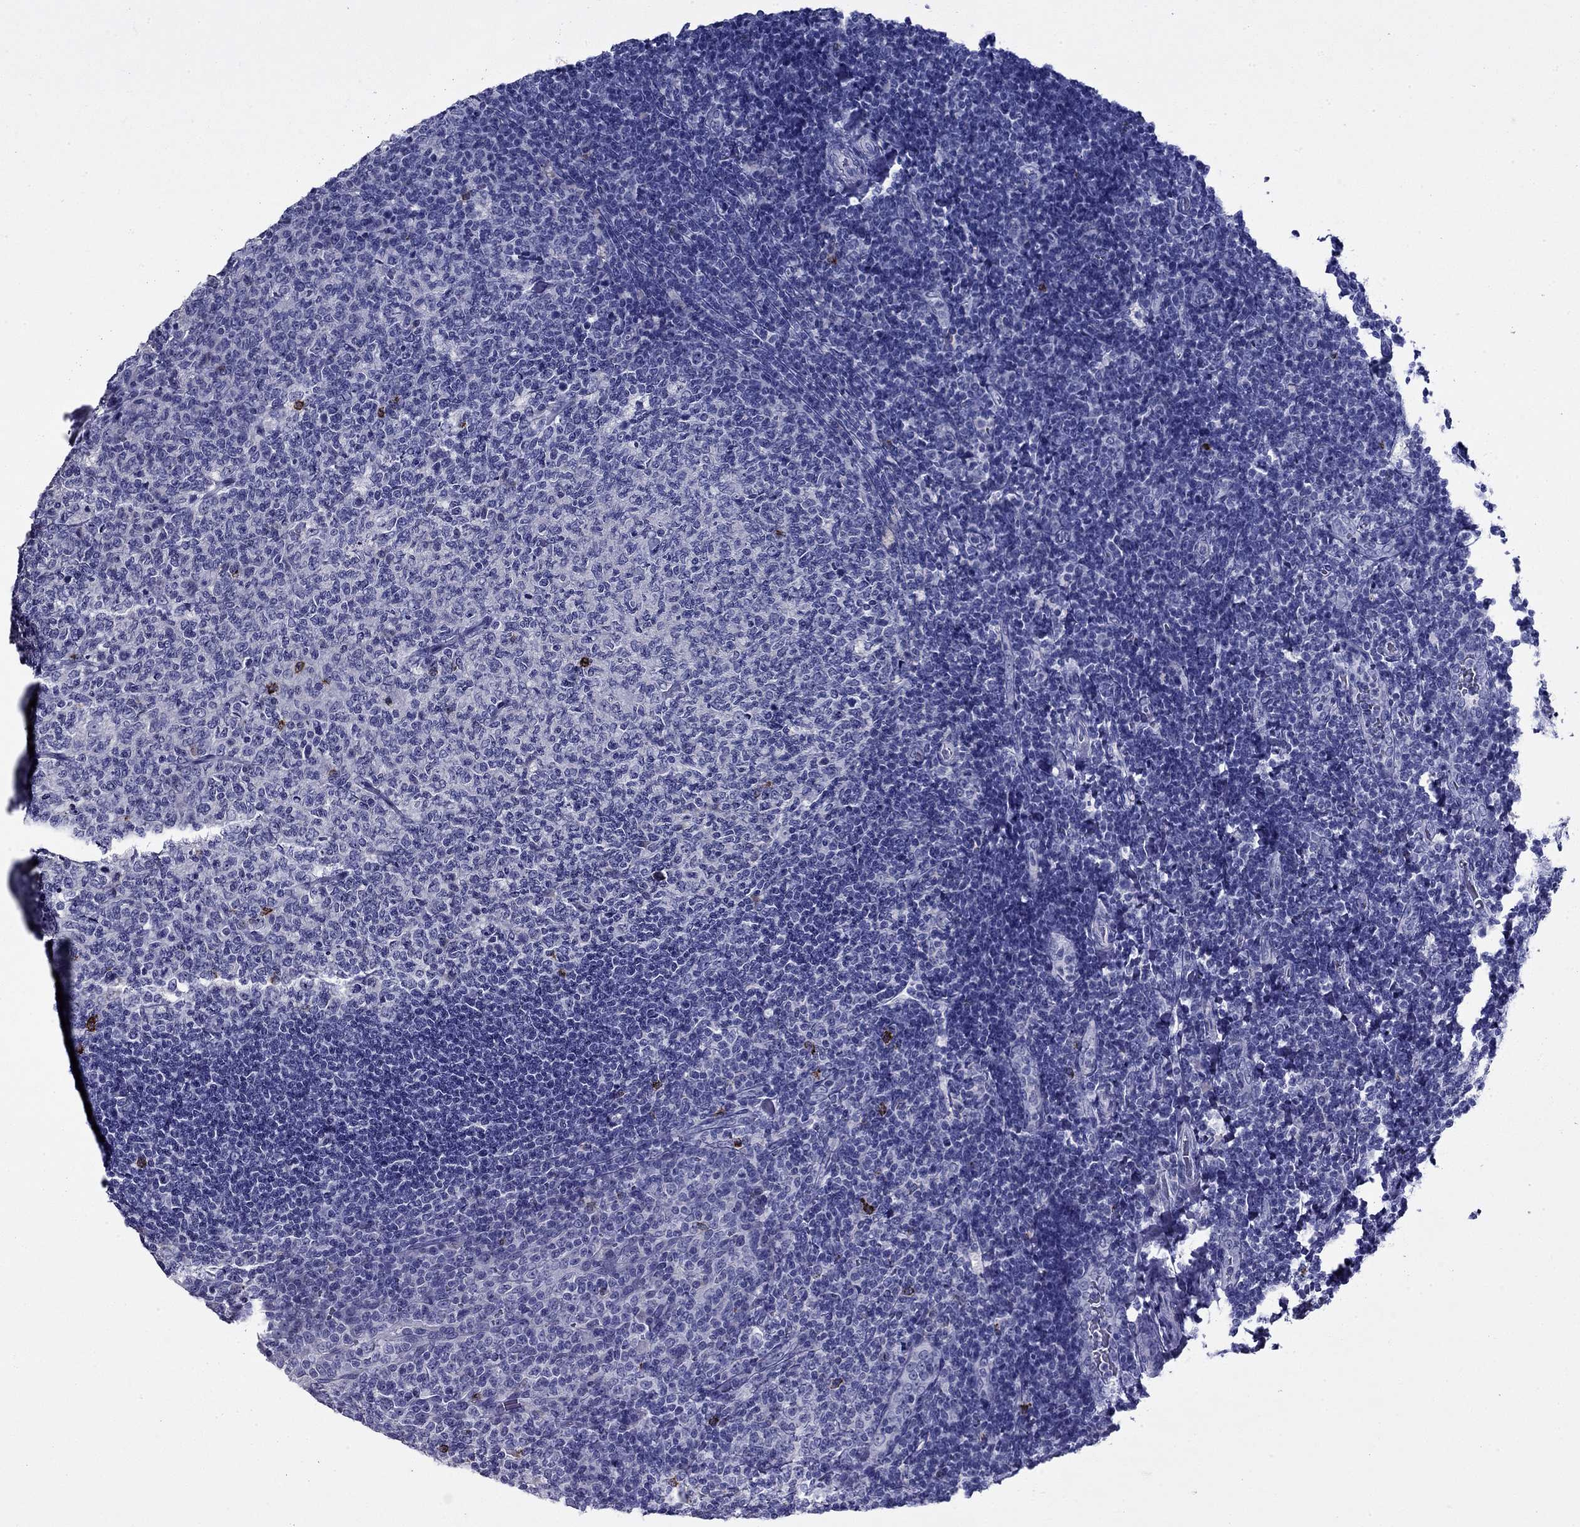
{"staining": {"intensity": "strong", "quantity": "<25%", "location": "cytoplasmic/membranous"}, "tissue": "tonsil", "cell_type": "Germinal center cells", "image_type": "normal", "snomed": [{"axis": "morphology", "description": "Normal tissue, NOS"}, {"axis": "topography", "description": "Tonsil"}], "caption": "Germinal center cells demonstrate medium levels of strong cytoplasmic/membranous staining in about <25% of cells in normal human tonsil. (brown staining indicates protein expression, while blue staining denotes nuclei).", "gene": "ODF4", "patient": {"sex": "female", "age": 10}}